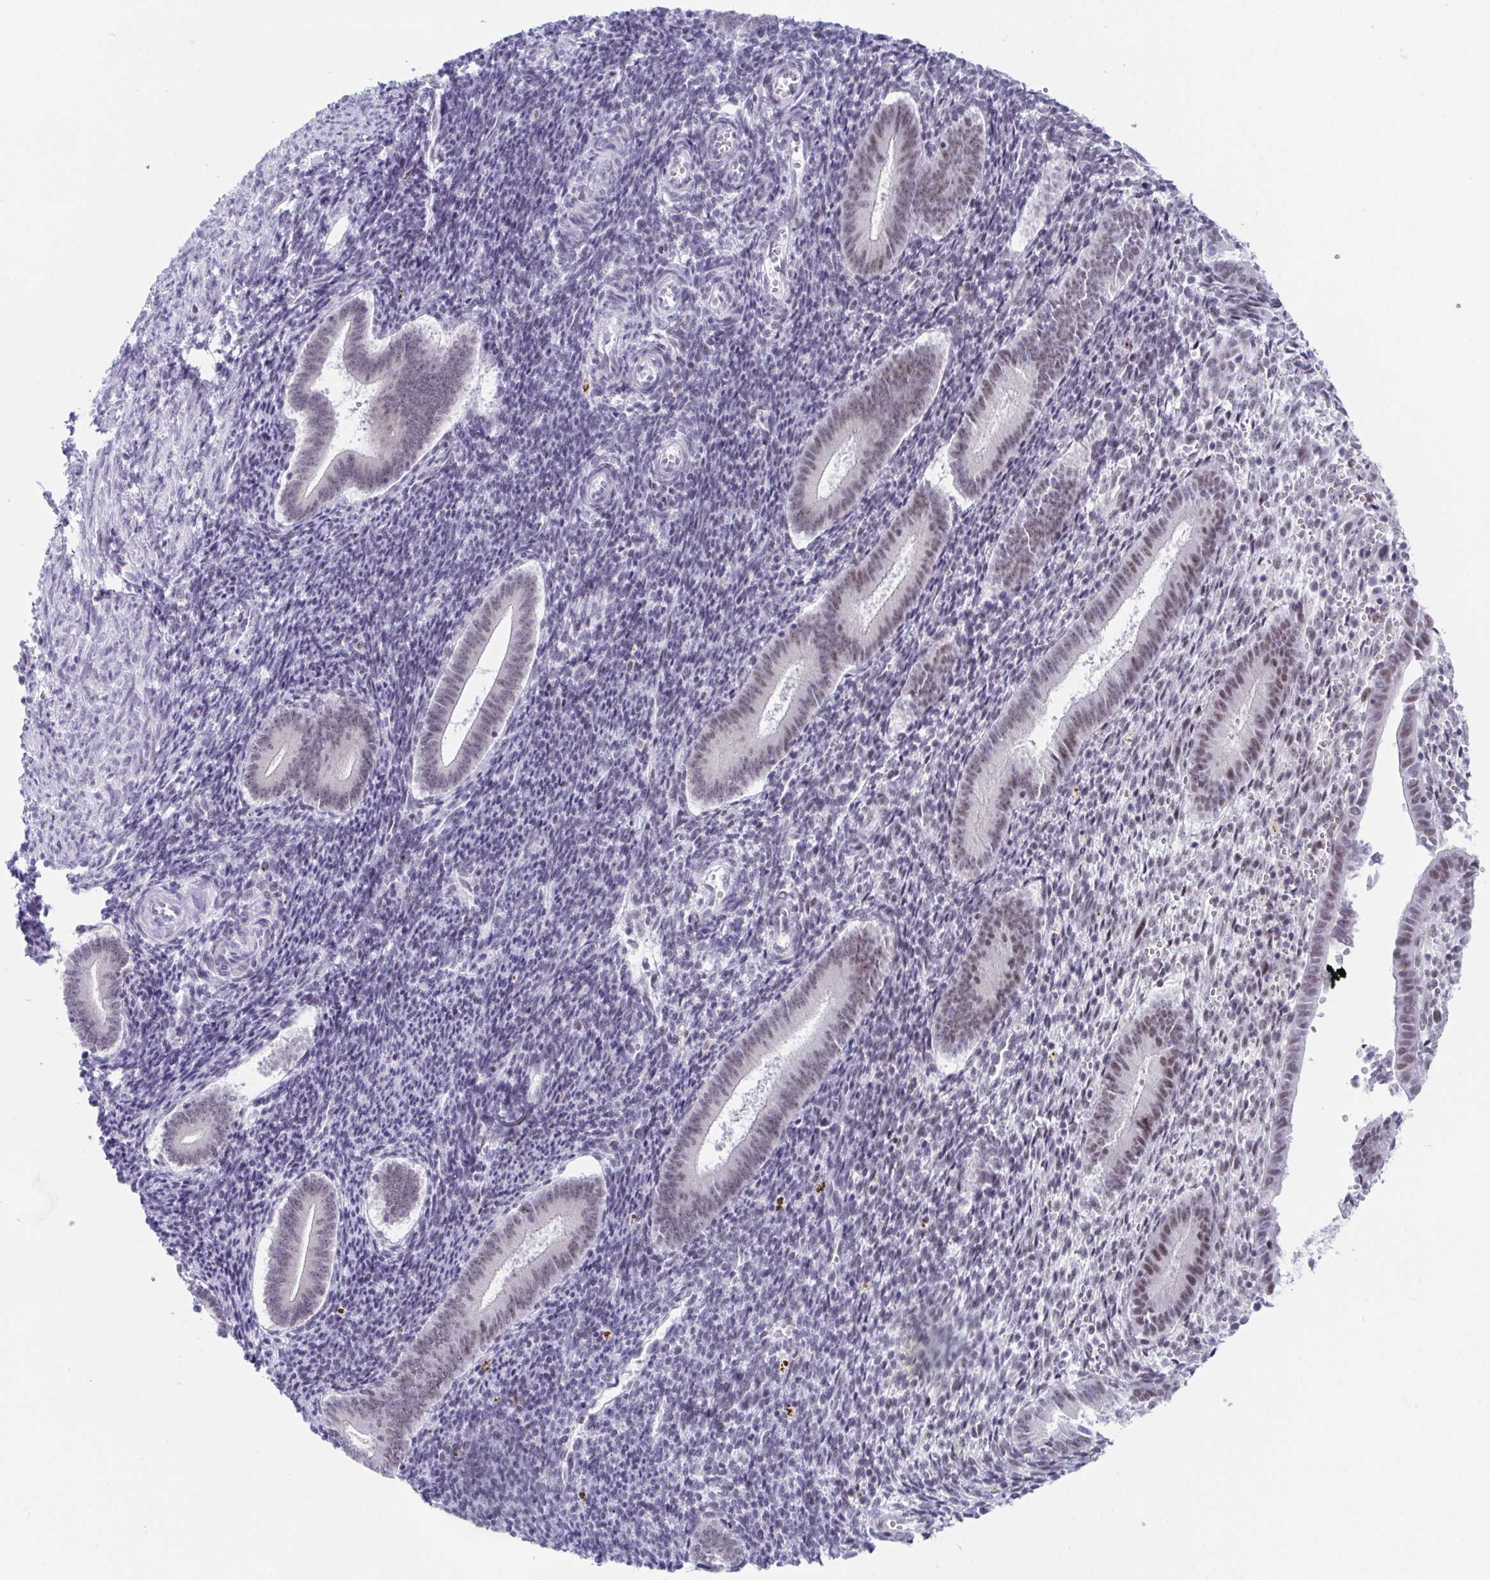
{"staining": {"intensity": "negative", "quantity": "none", "location": "none"}, "tissue": "endometrium", "cell_type": "Cells in endometrial stroma", "image_type": "normal", "snomed": [{"axis": "morphology", "description": "Normal tissue, NOS"}, {"axis": "topography", "description": "Endometrium"}], "caption": "Immunohistochemical staining of normal endometrium demonstrates no significant positivity in cells in endometrial stroma. (Stains: DAB (3,3'-diaminobenzidine) immunohistochemistry with hematoxylin counter stain, Microscopy: brightfield microscopy at high magnification).", "gene": "WDR72", "patient": {"sex": "female", "age": 25}}